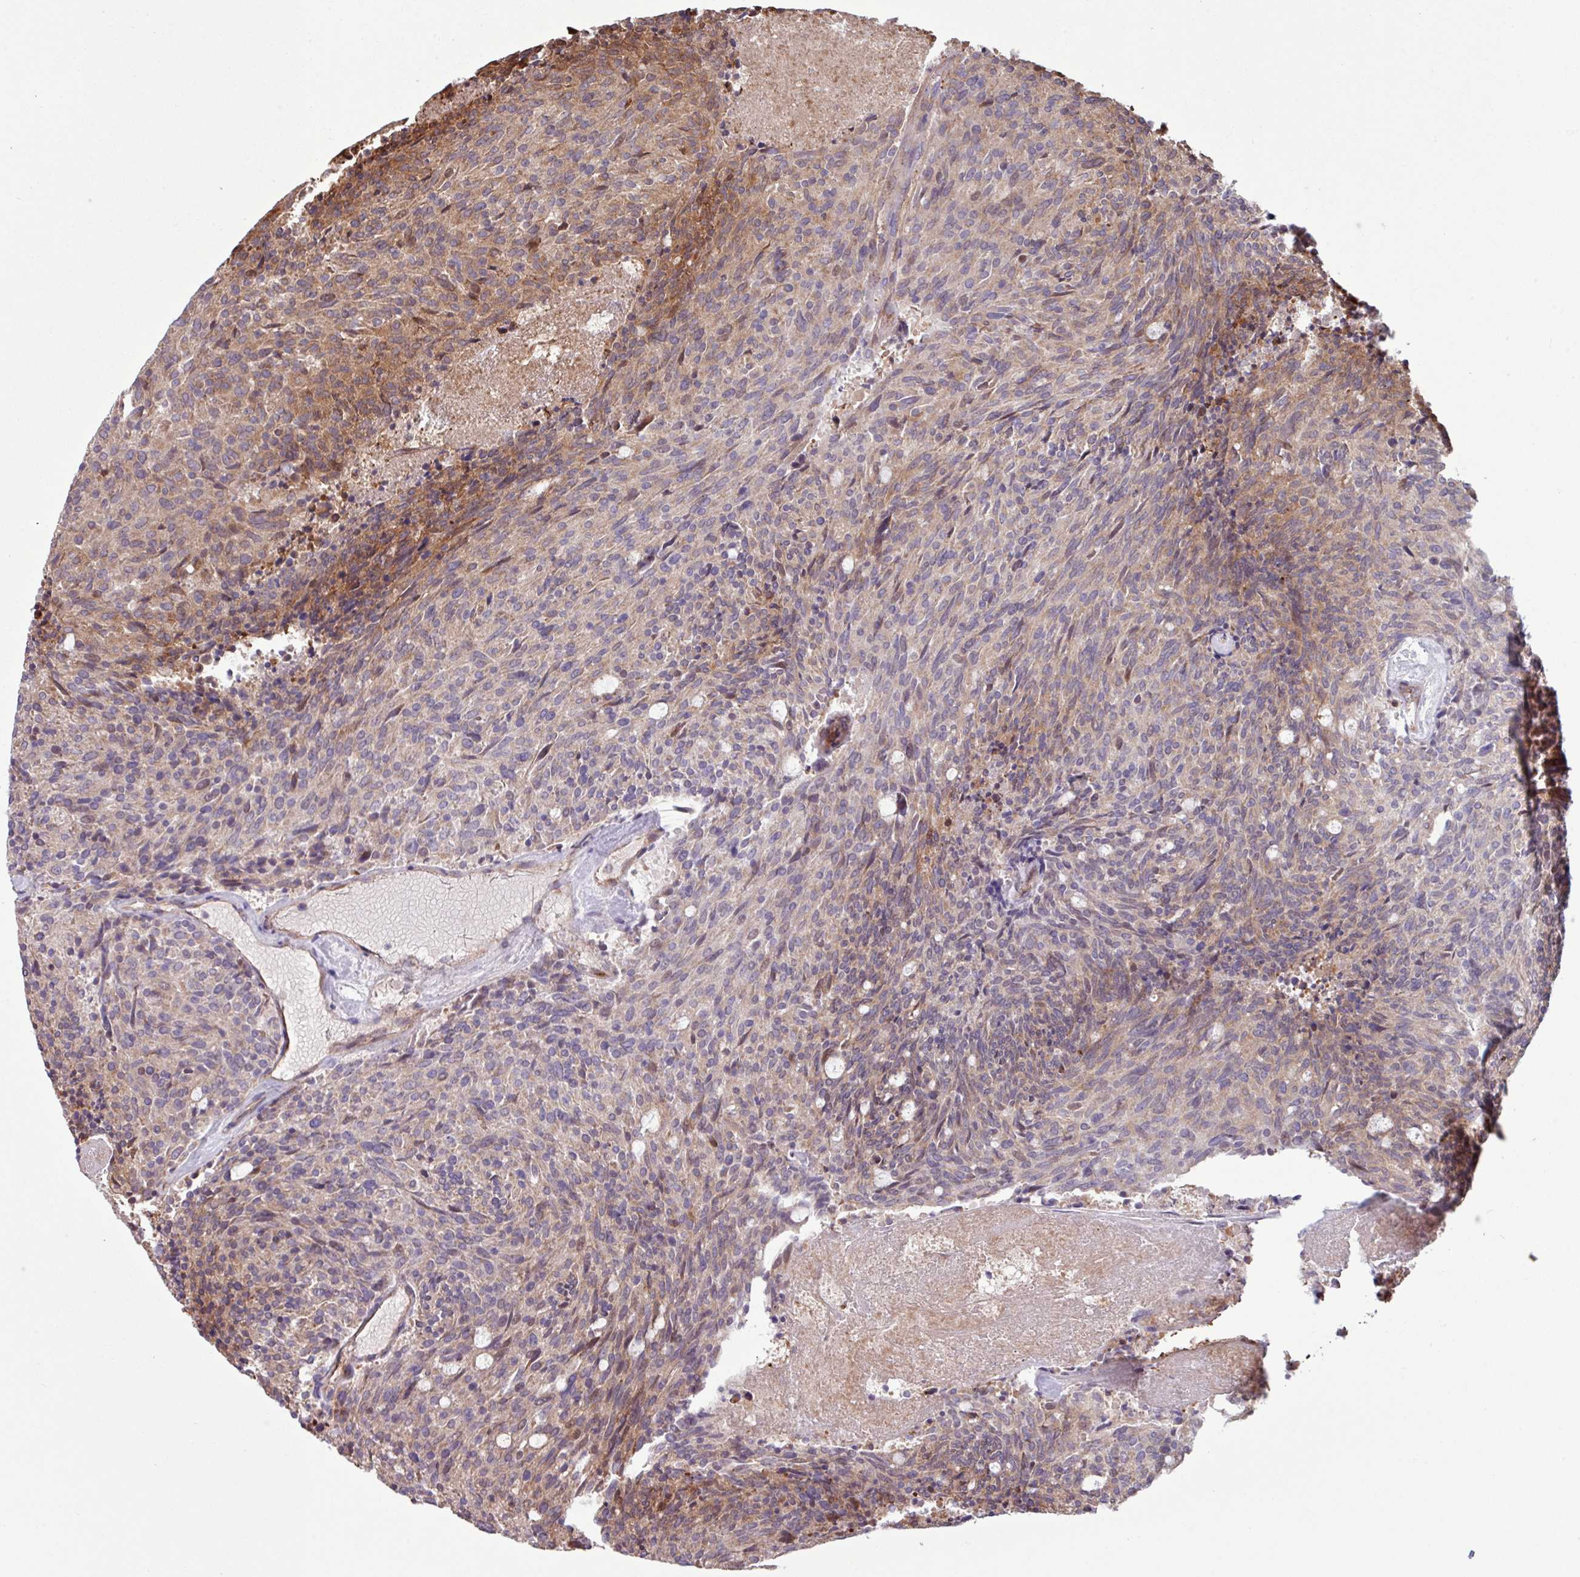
{"staining": {"intensity": "moderate", "quantity": "25%-75%", "location": "cytoplasmic/membranous"}, "tissue": "carcinoid", "cell_type": "Tumor cells", "image_type": "cancer", "snomed": [{"axis": "morphology", "description": "Carcinoid, malignant, NOS"}, {"axis": "topography", "description": "Pancreas"}], "caption": "Immunohistochemical staining of malignant carcinoid displays medium levels of moderate cytoplasmic/membranous positivity in approximately 25%-75% of tumor cells.", "gene": "PDPR", "patient": {"sex": "female", "age": 54}}